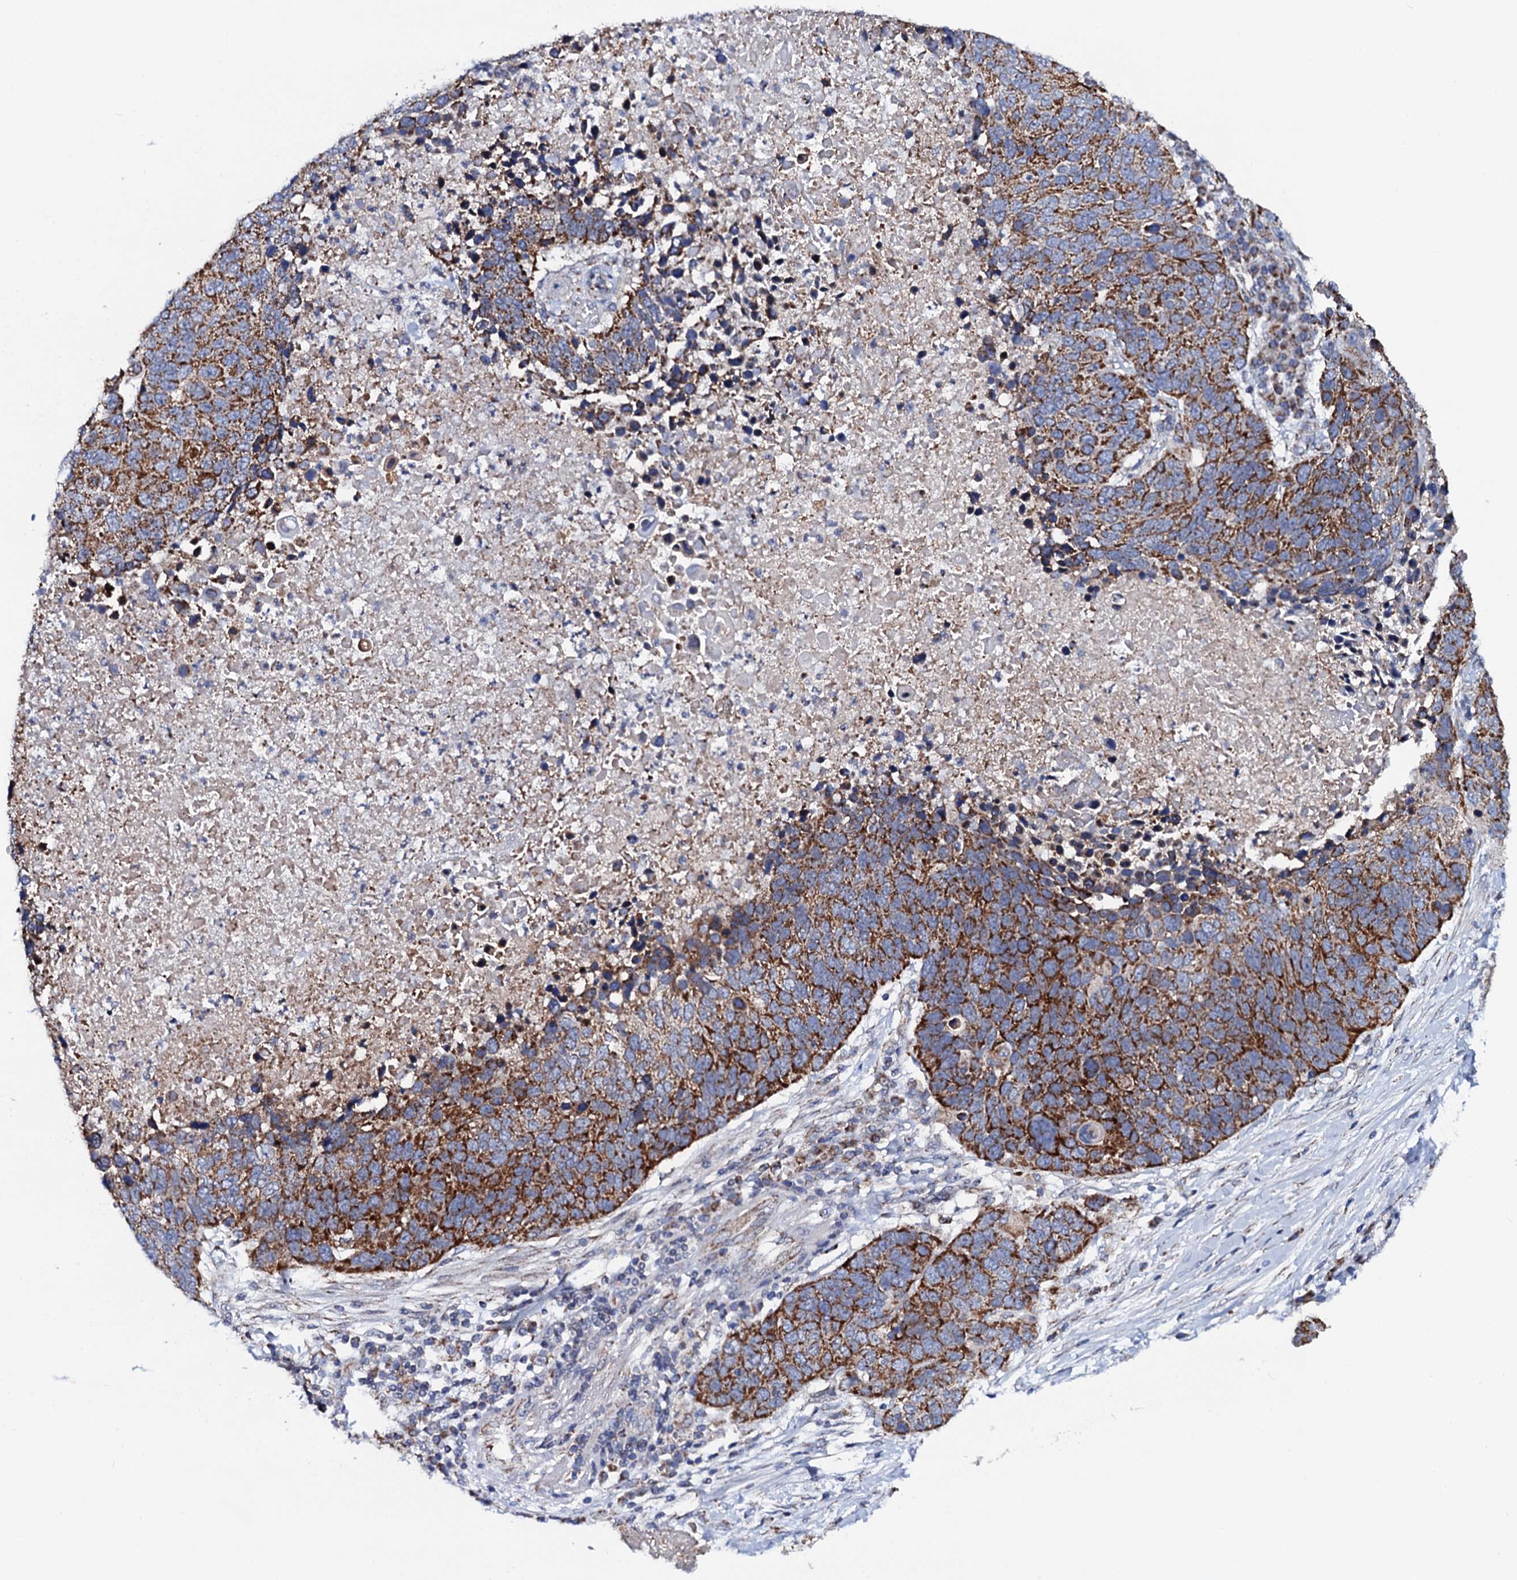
{"staining": {"intensity": "moderate", "quantity": ">75%", "location": "cytoplasmic/membranous"}, "tissue": "lung cancer", "cell_type": "Tumor cells", "image_type": "cancer", "snomed": [{"axis": "morphology", "description": "Normal tissue, NOS"}, {"axis": "morphology", "description": "Squamous cell carcinoma, NOS"}, {"axis": "topography", "description": "Lymph node"}, {"axis": "topography", "description": "Lung"}], "caption": "Immunohistochemistry (IHC) image of neoplastic tissue: lung cancer (squamous cell carcinoma) stained using immunohistochemistry (IHC) displays medium levels of moderate protein expression localized specifically in the cytoplasmic/membranous of tumor cells, appearing as a cytoplasmic/membranous brown color.", "gene": "PTCD3", "patient": {"sex": "male", "age": 66}}